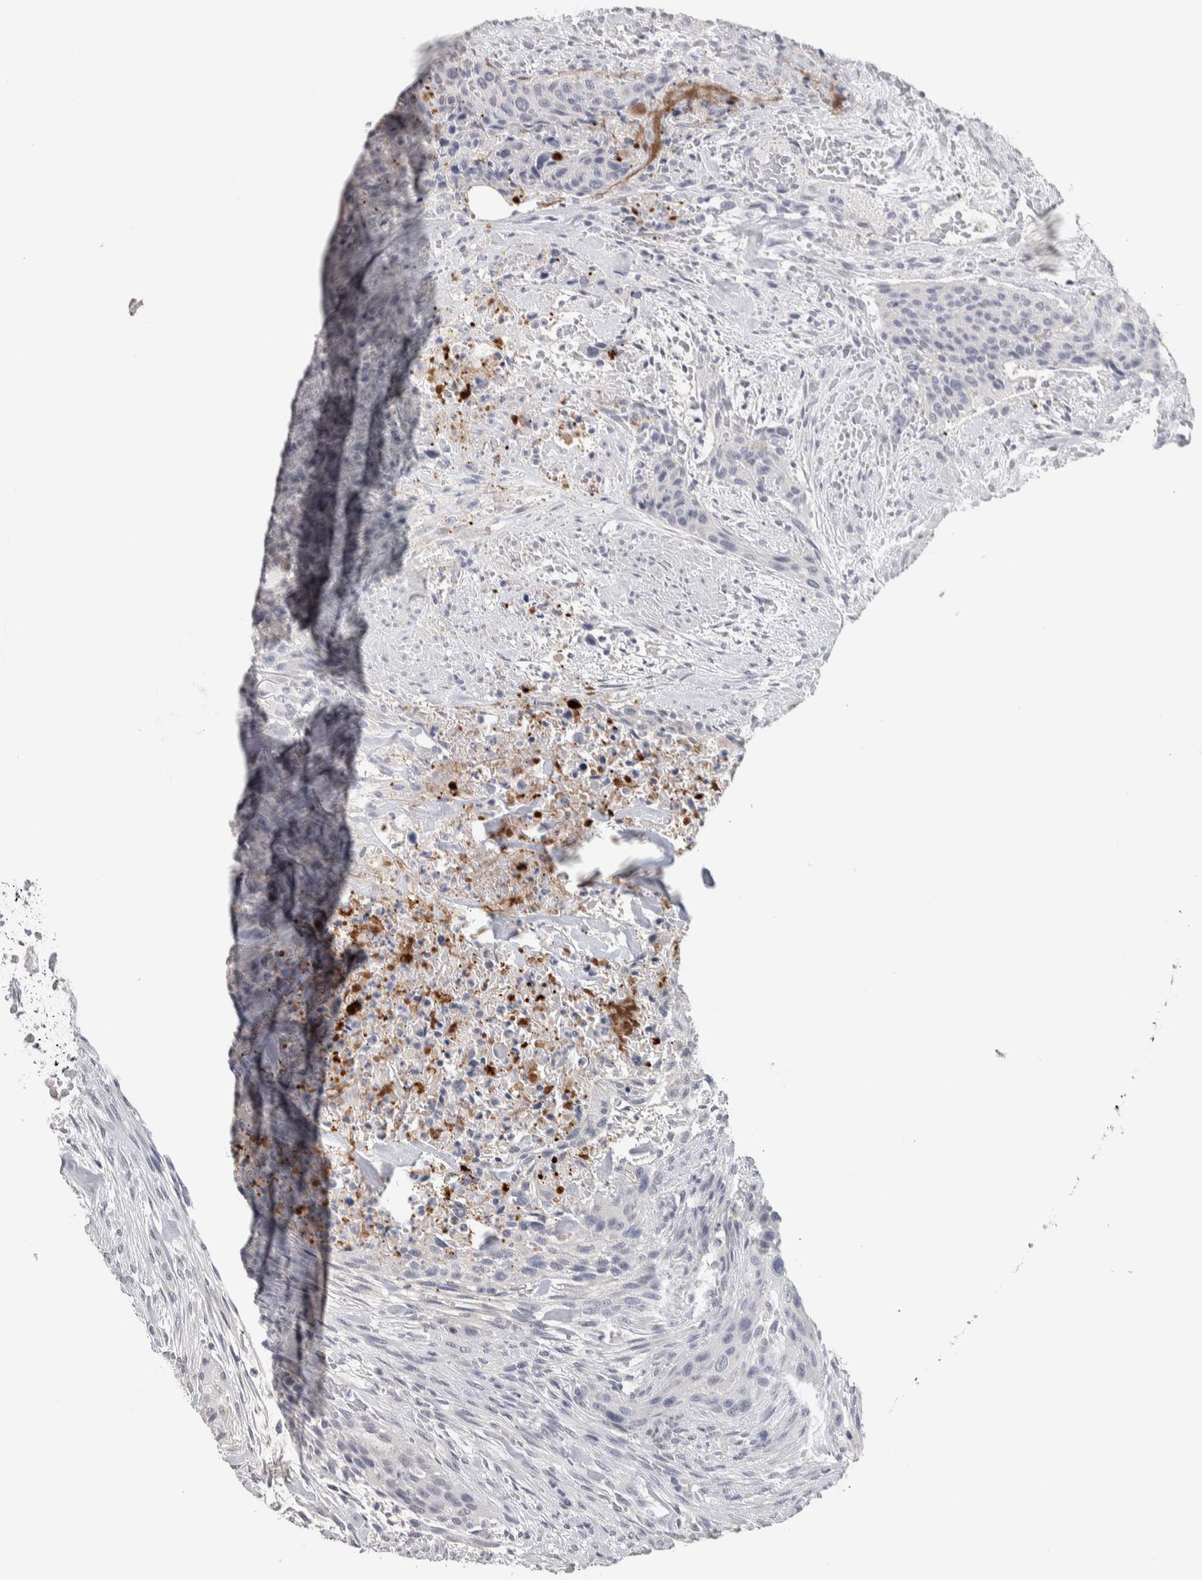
{"staining": {"intensity": "negative", "quantity": "none", "location": "none"}, "tissue": "urothelial cancer", "cell_type": "Tumor cells", "image_type": "cancer", "snomed": [{"axis": "morphology", "description": "Urothelial carcinoma, High grade"}, {"axis": "topography", "description": "Urinary bladder"}], "caption": "Immunohistochemical staining of urothelial carcinoma (high-grade) exhibits no significant positivity in tumor cells.", "gene": "TMEM102", "patient": {"sex": "male", "age": 35}}